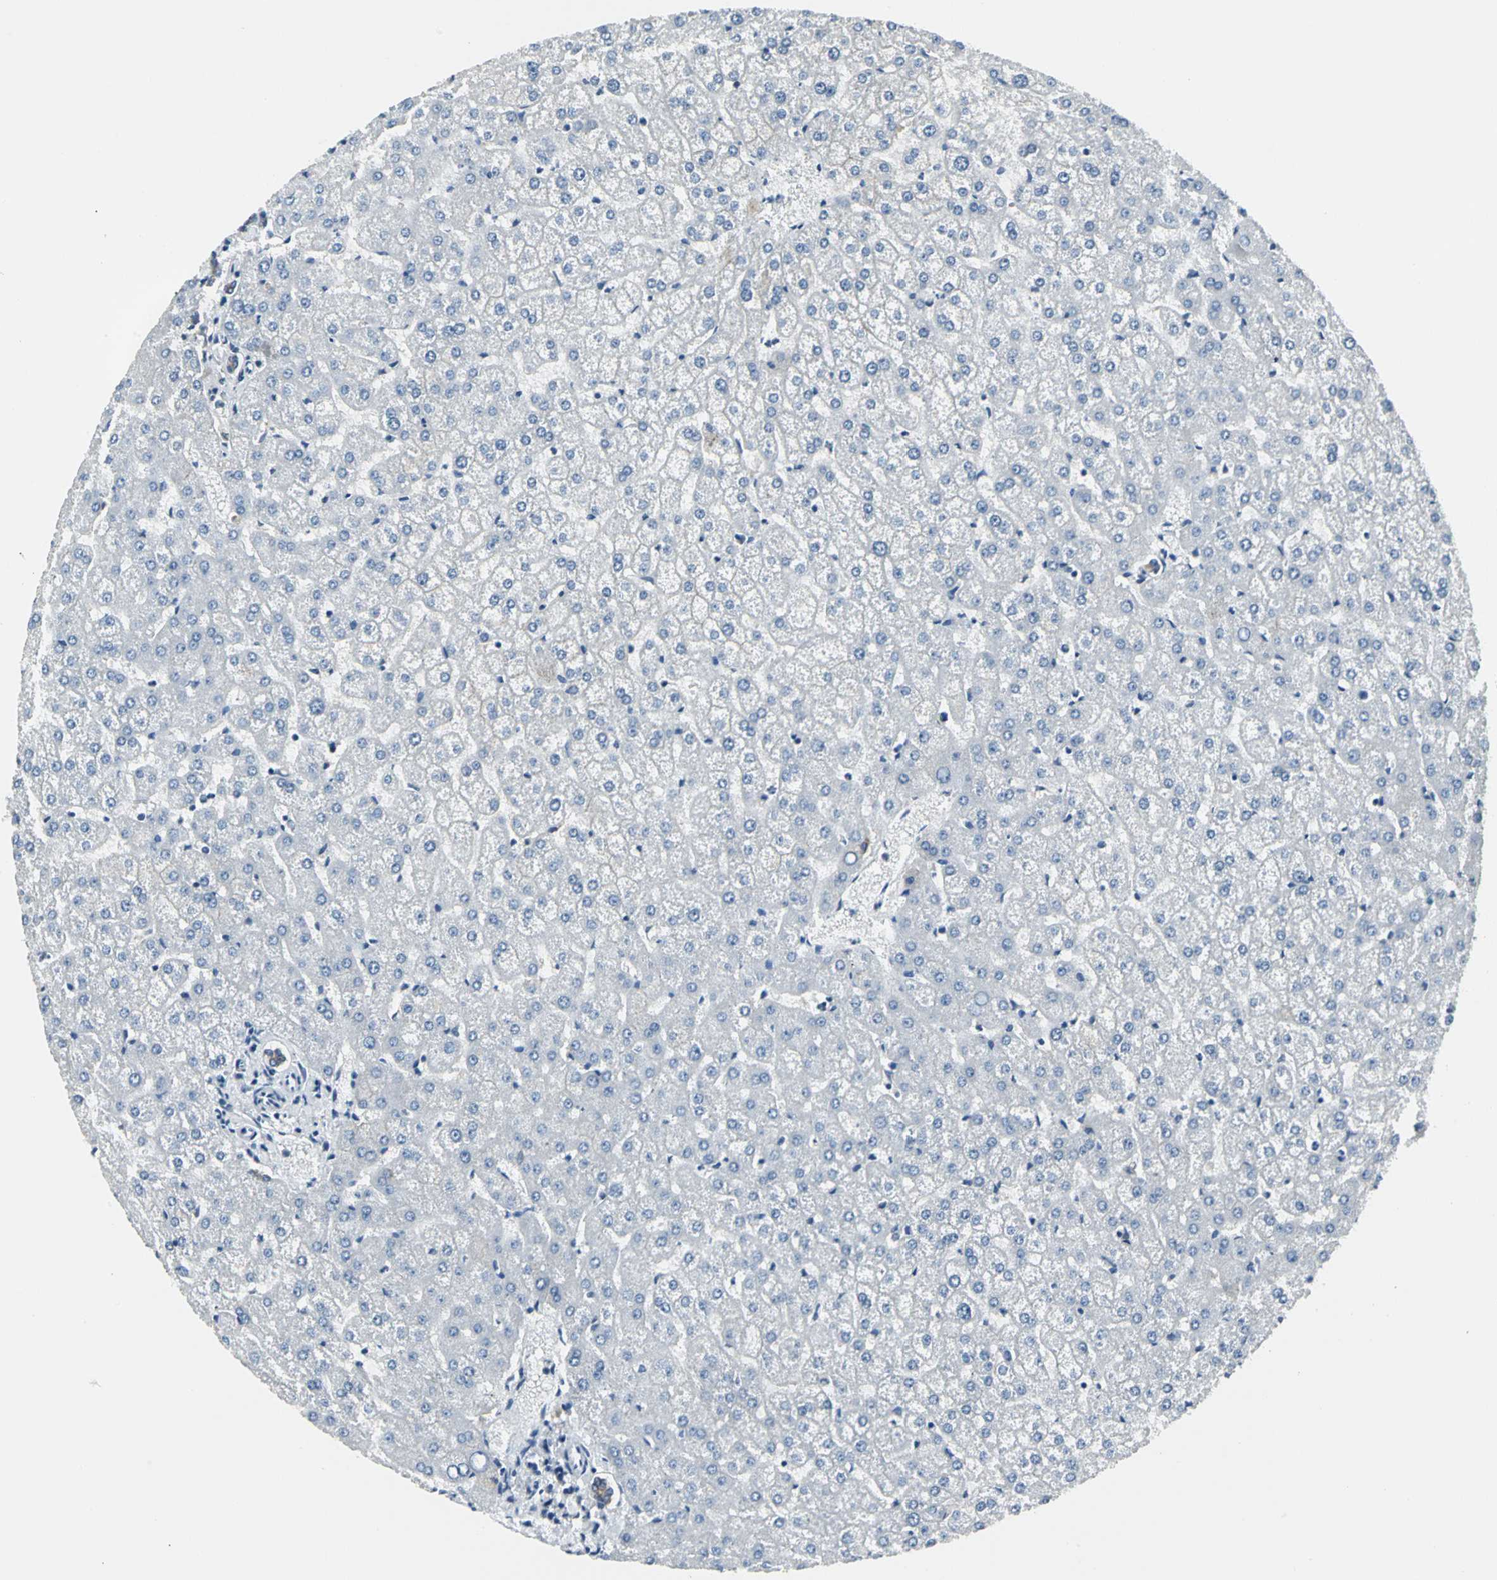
{"staining": {"intensity": "moderate", "quantity": ">75%", "location": "cytoplasmic/membranous"}, "tissue": "liver", "cell_type": "Cholangiocytes", "image_type": "normal", "snomed": [{"axis": "morphology", "description": "Normal tissue, NOS"}, {"axis": "topography", "description": "Liver"}], "caption": "Protein expression analysis of benign human liver reveals moderate cytoplasmic/membranous staining in about >75% of cholangiocytes. (DAB (3,3'-diaminobenzidine) = brown stain, brightfield microscopy at high magnification).", "gene": "IQGAP2", "patient": {"sex": "female", "age": 32}}